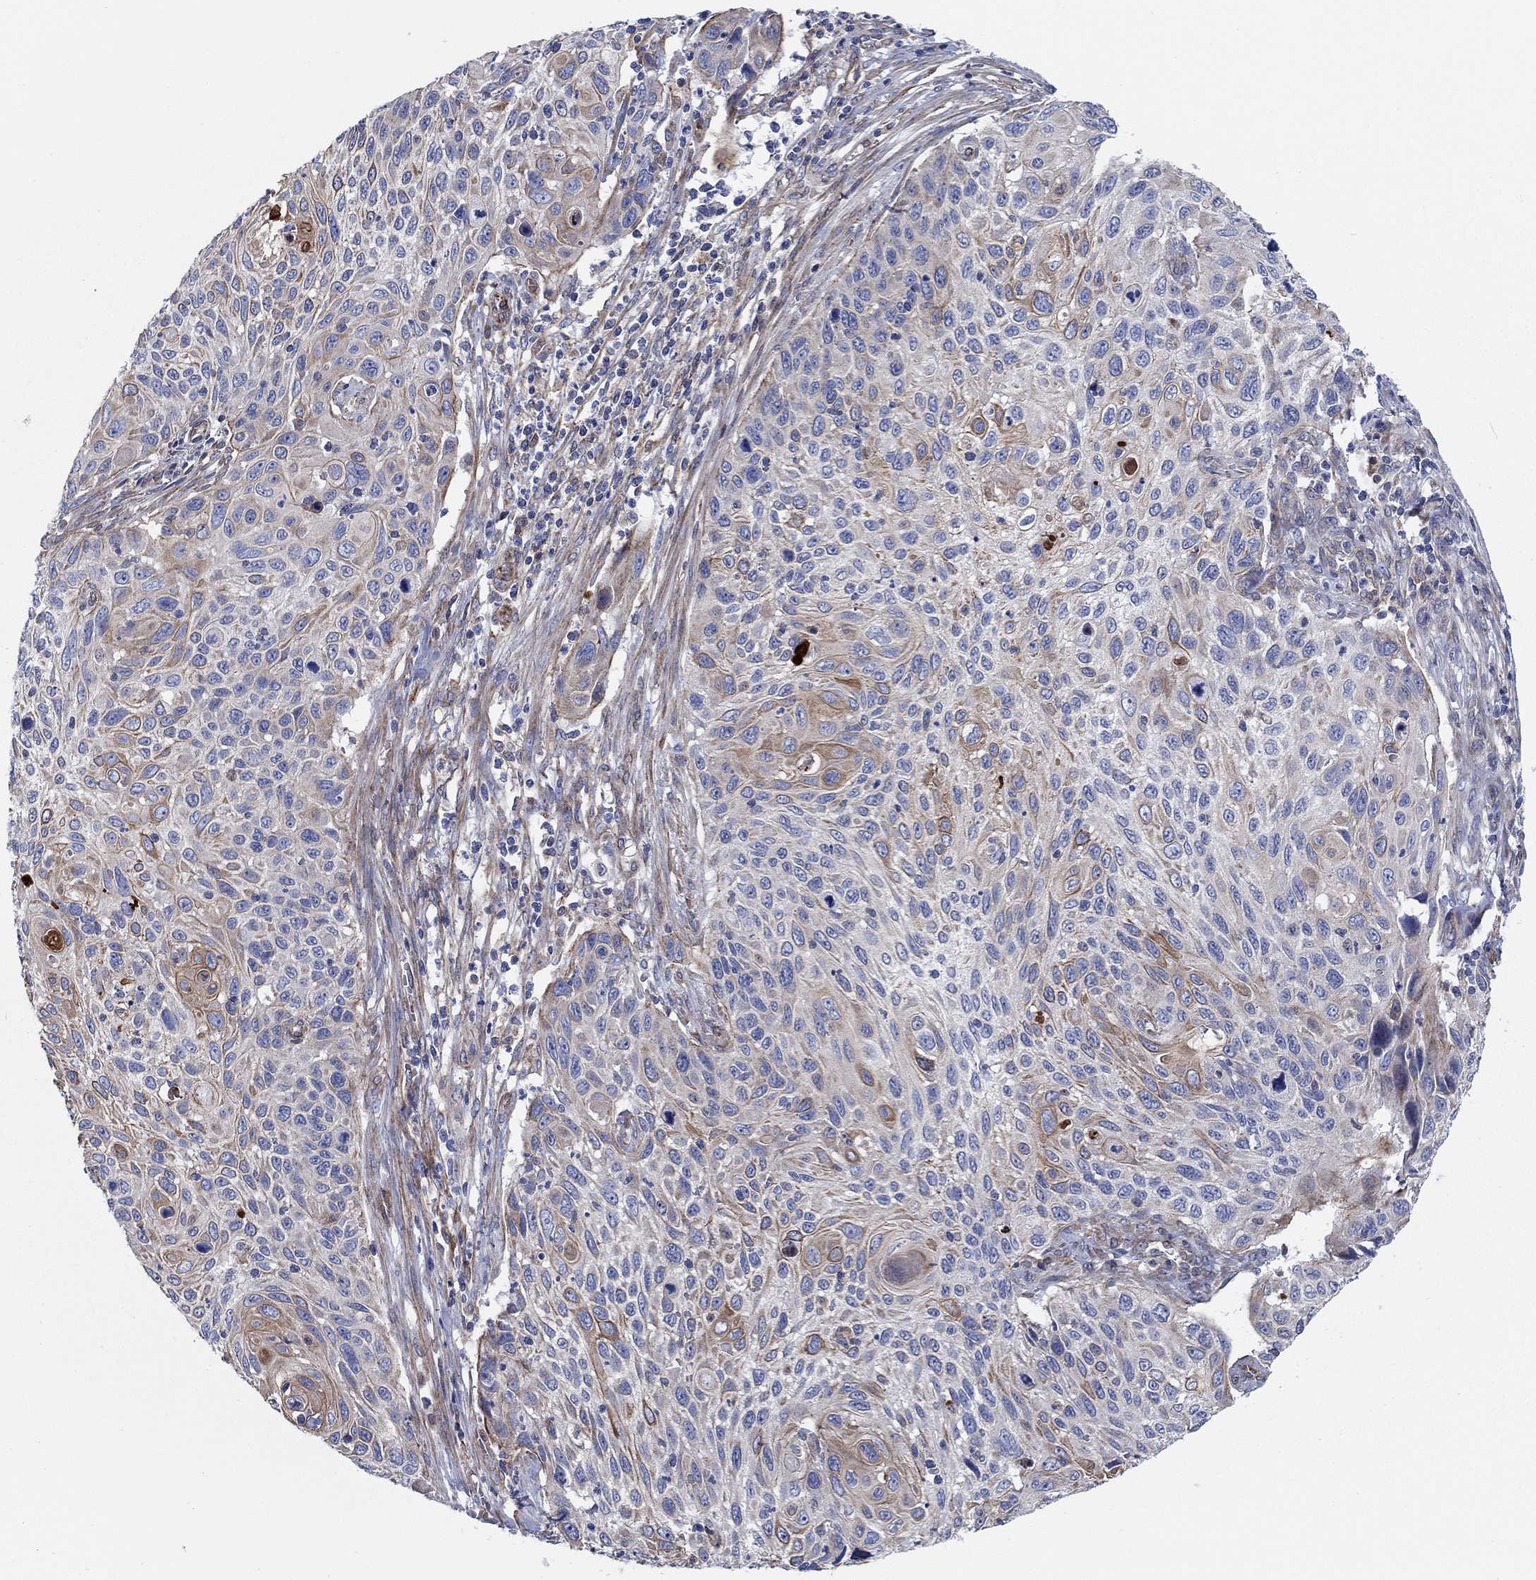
{"staining": {"intensity": "weak", "quantity": "25%-75%", "location": "cytoplasmic/membranous"}, "tissue": "cervical cancer", "cell_type": "Tumor cells", "image_type": "cancer", "snomed": [{"axis": "morphology", "description": "Squamous cell carcinoma, NOS"}, {"axis": "topography", "description": "Cervix"}], "caption": "Weak cytoplasmic/membranous positivity is seen in approximately 25%-75% of tumor cells in cervical cancer.", "gene": "FMN1", "patient": {"sex": "female", "age": 70}}